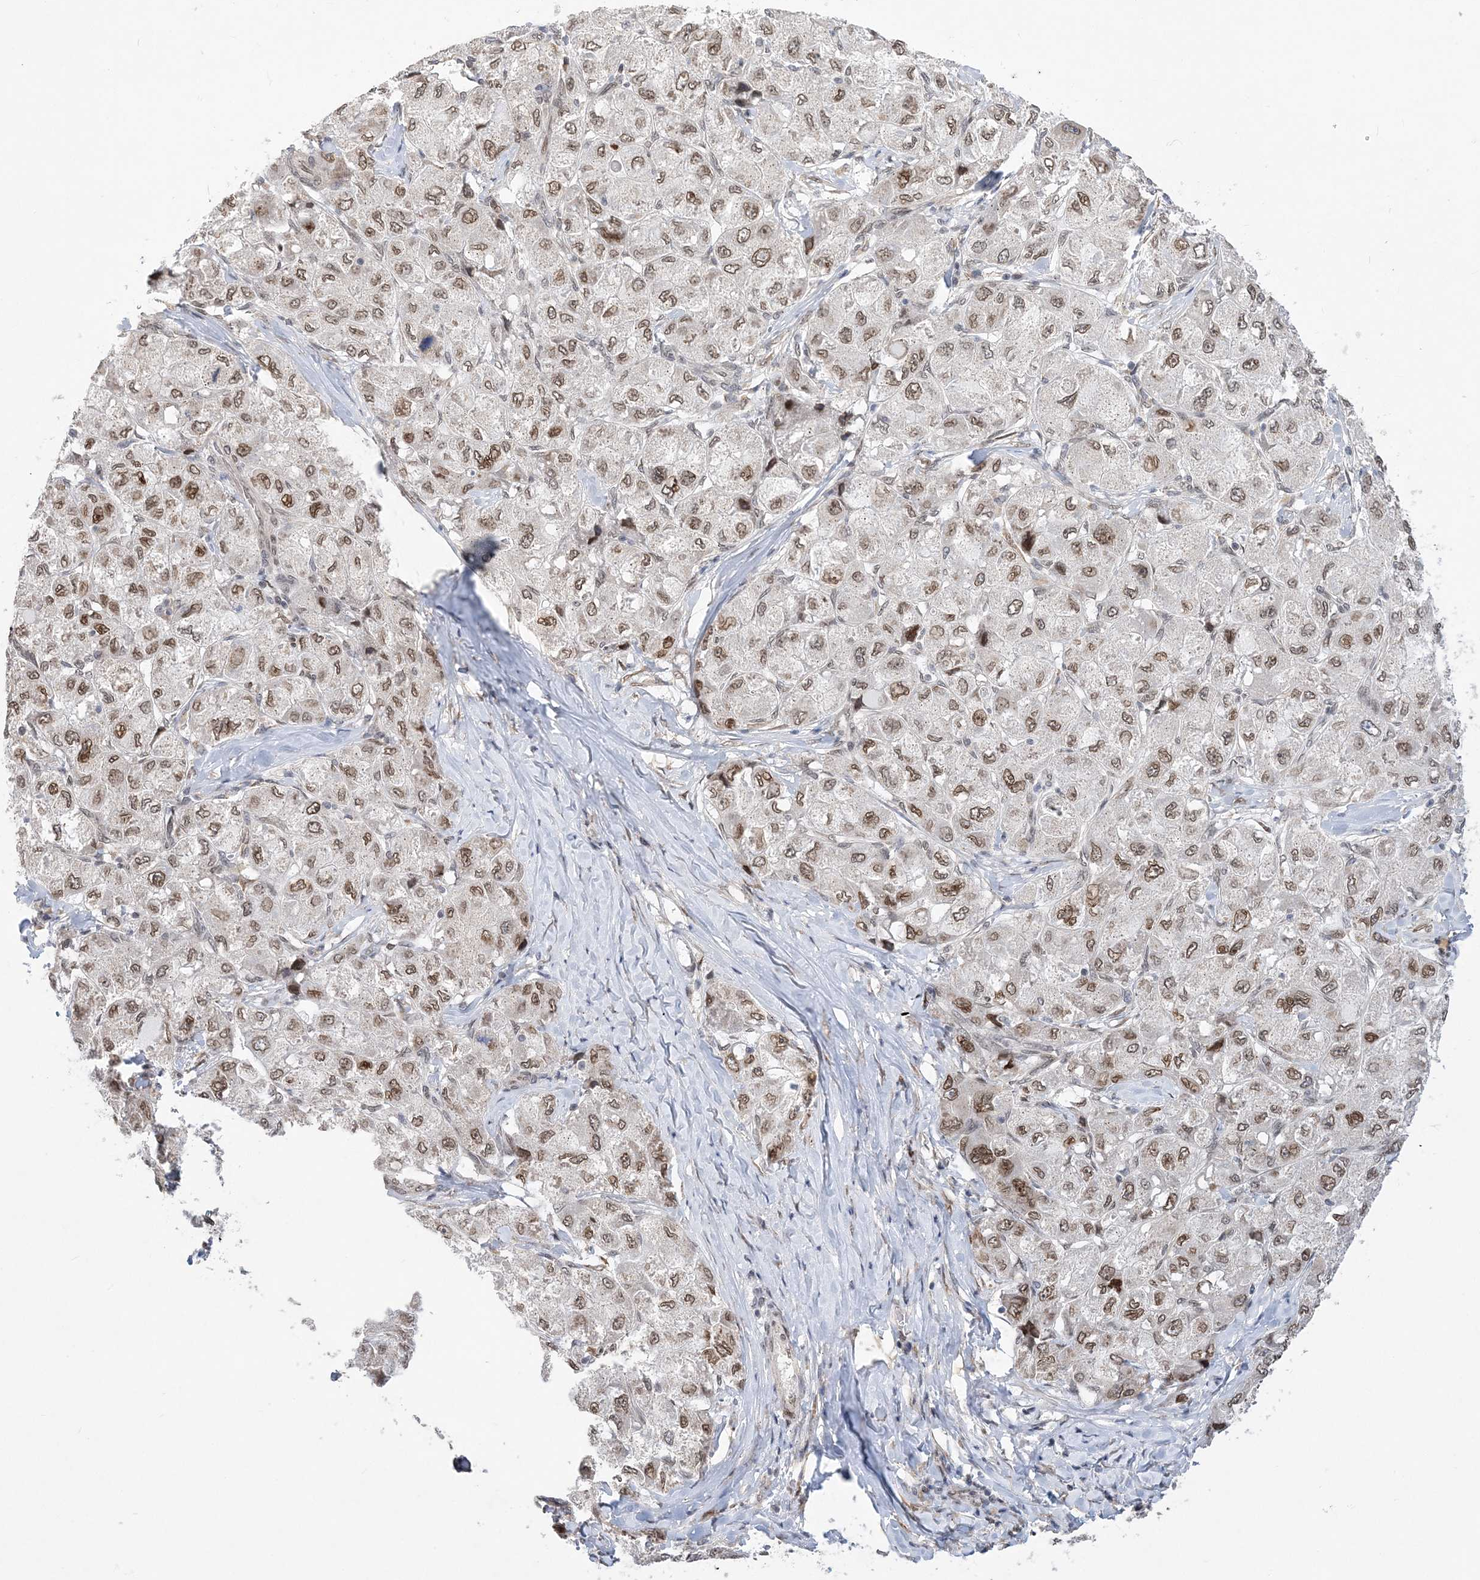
{"staining": {"intensity": "moderate", "quantity": ">75%", "location": "nuclear"}, "tissue": "liver cancer", "cell_type": "Tumor cells", "image_type": "cancer", "snomed": [{"axis": "morphology", "description": "Carcinoma, Hepatocellular, NOS"}, {"axis": "topography", "description": "Liver"}], "caption": "Tumor cells reveal medium levels of moderate nuclear staining in approximately >75% of cells in liver cancer (hepatocellular carcinoma).", "gene": "WAC", "patient": {"sex": "male", "age": 80}}